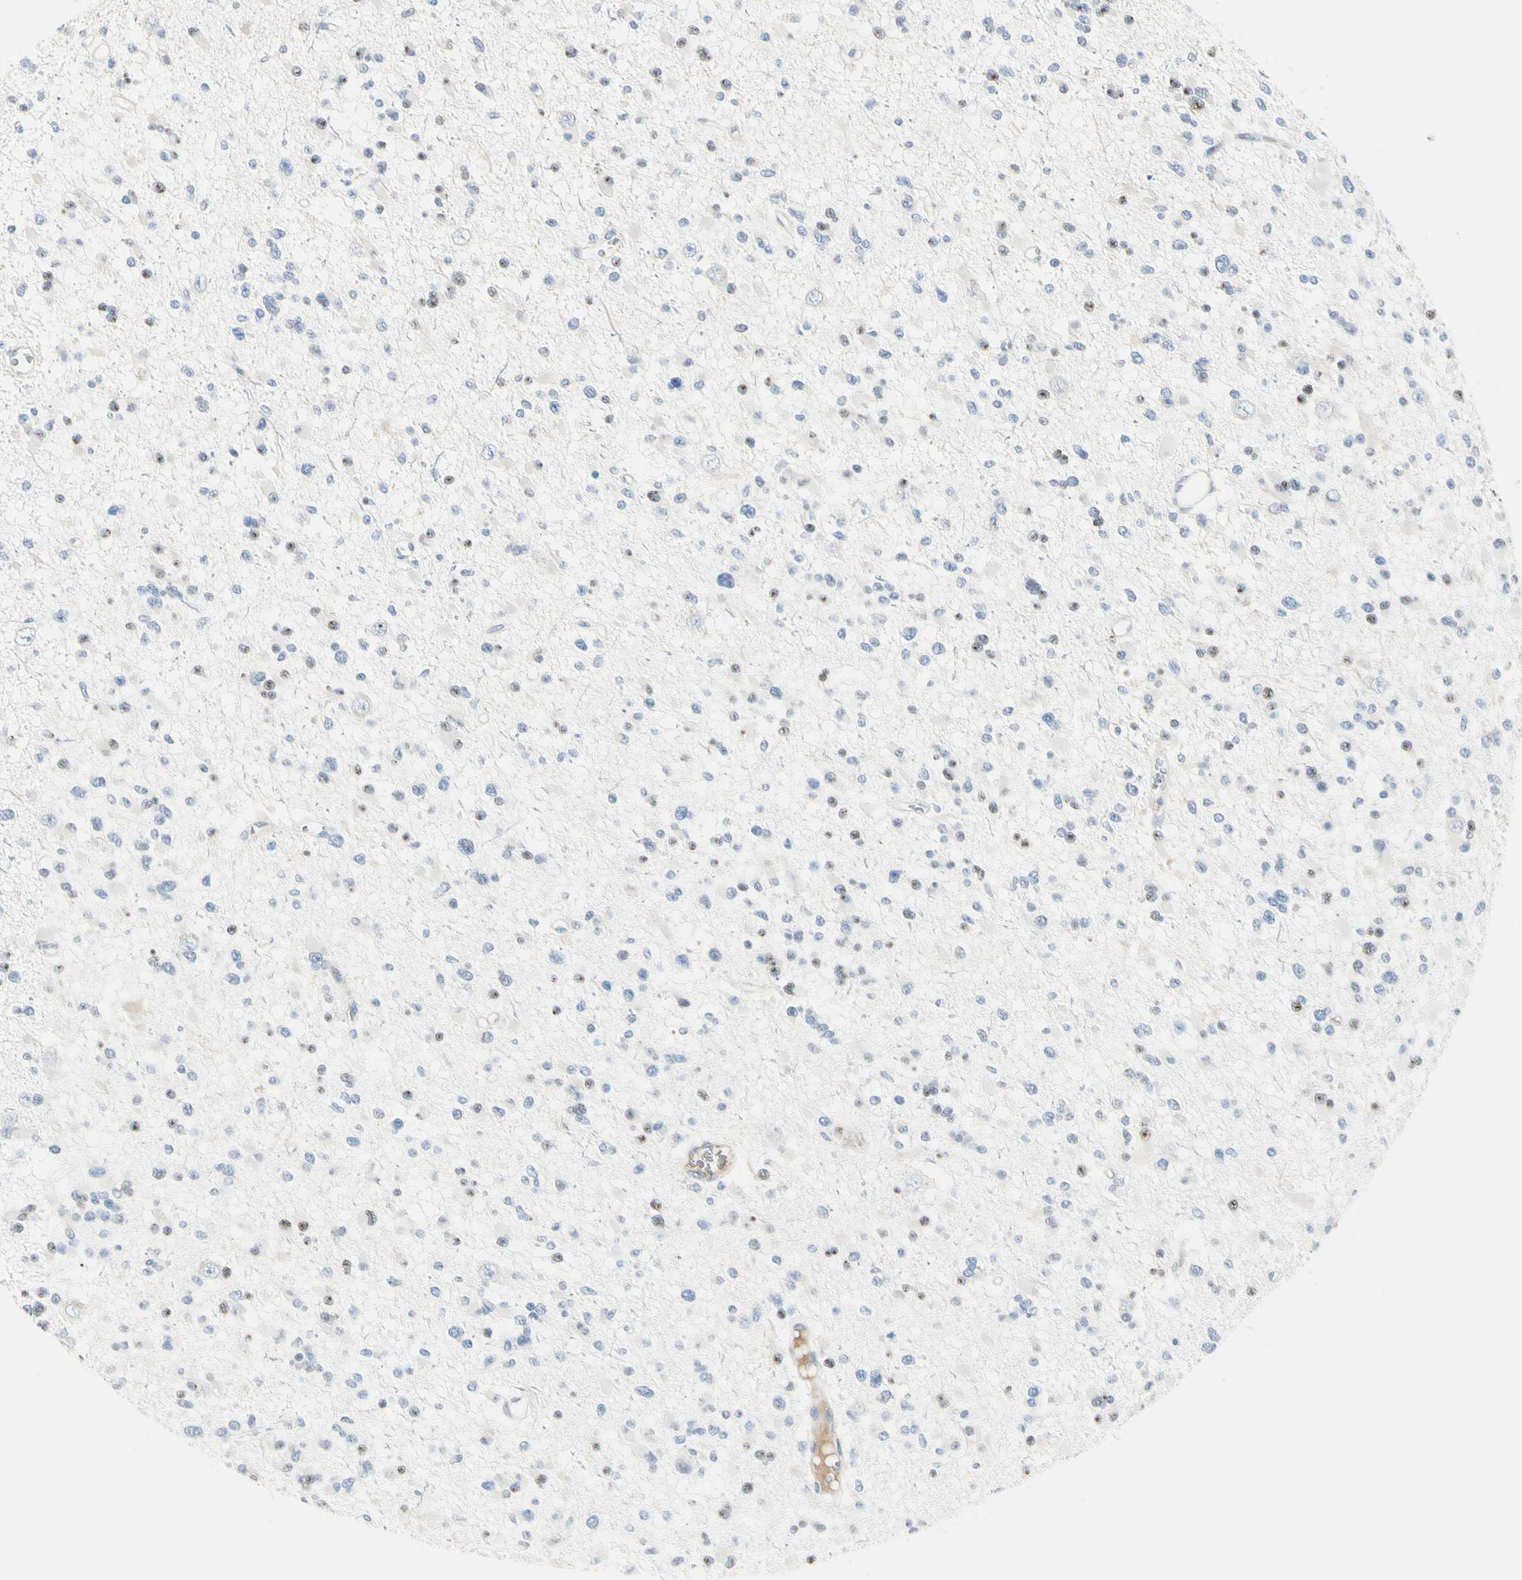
{"staining": {"intensity": "weak", "quantity": "<25%", "location": "nuclear"}, "tissue": "glioma", "cell_type": "Tumor cells", "image_type": "cancer", "snomed": [{"axis": "morphology", "description": "Glioma, malignant, Low grade"}, {"axis": "topography", "description": "Brain"}], "caption": "Image shows no protein expression in tumor cells of malignant glioma (low-grade) tissue. Nuclei are stained in blue.", "gene": "LAMB3", "patient": {"sex": "female", "age": 22}}